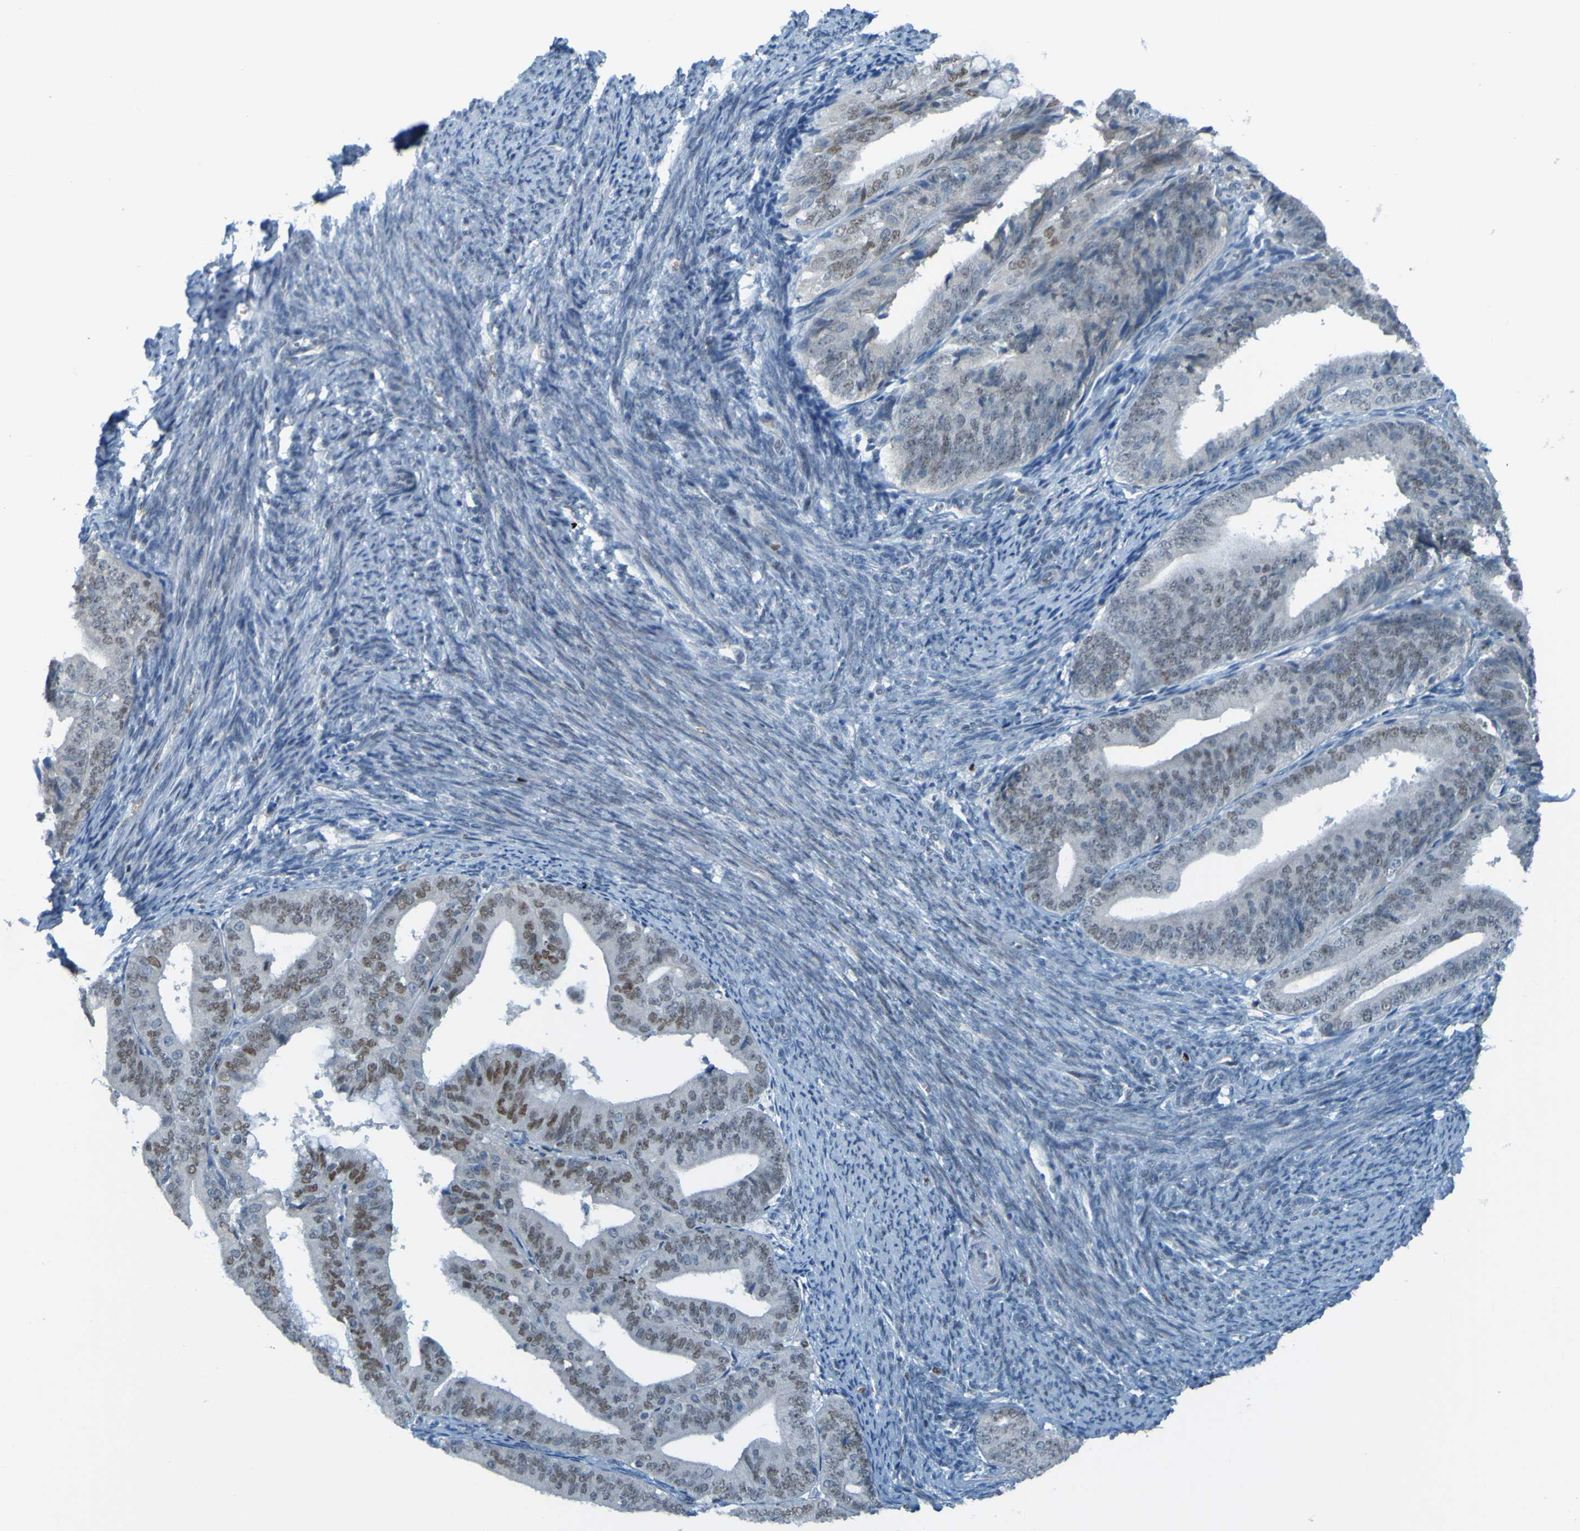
{"staining": {"intensity": "moderate", "quantity": "<25%", "location": "nuclear"}, "tissue": "endometrial cancer", "cell_type": "Tumor cells", "image_type": "cancer", "snomed": [{"axis": "morphology", "description": "Adenocarcinoma, NOS"}, {"axis": "topography", "description": "Endometrium"}], "caption": "Brown immunohistochemical staining in human adenocarcinoma (endometrial) reveals moderate nuclear expression in approximately <25% of tumor cells.", "gene": "USP36", "patient": {"sex": "female", "age": 63}}